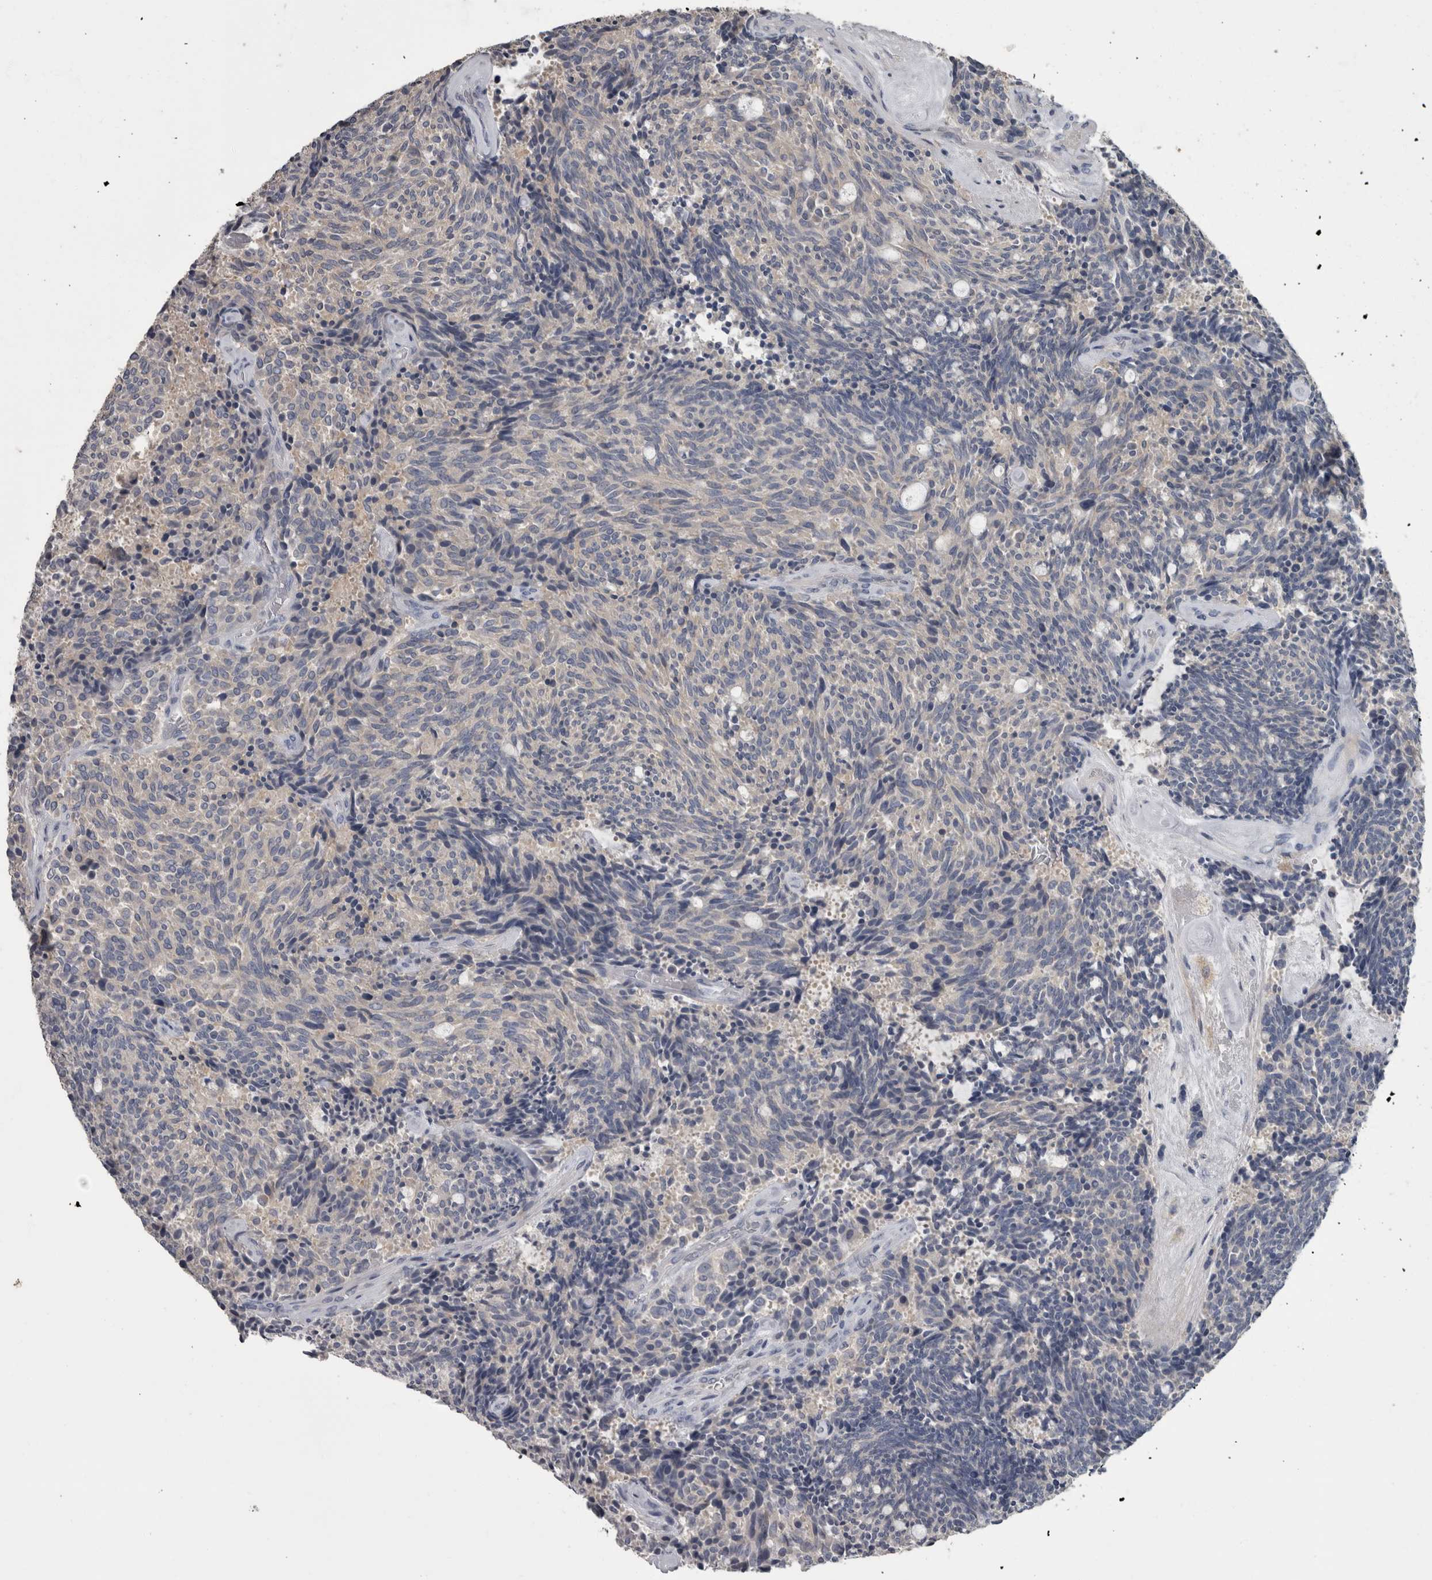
{"staining": {"intensity": "negative", "quantity": "none", "location": "none"}, "tissue": "carcinoid", "cell_type": "Tumor cells", "image_type": "cancer", "snomed": [{"axis": "morphology", "description": "Carcinoid, malignant, NOS"}, {"axis": "topography", "description": "Pancreas"}], "caption": "Immunohistochemical staining of carcinoid reveals no significant expression in tumor cells.", "gene": "EFEMP2", "patient": {"sex": "female", "age": 54}}